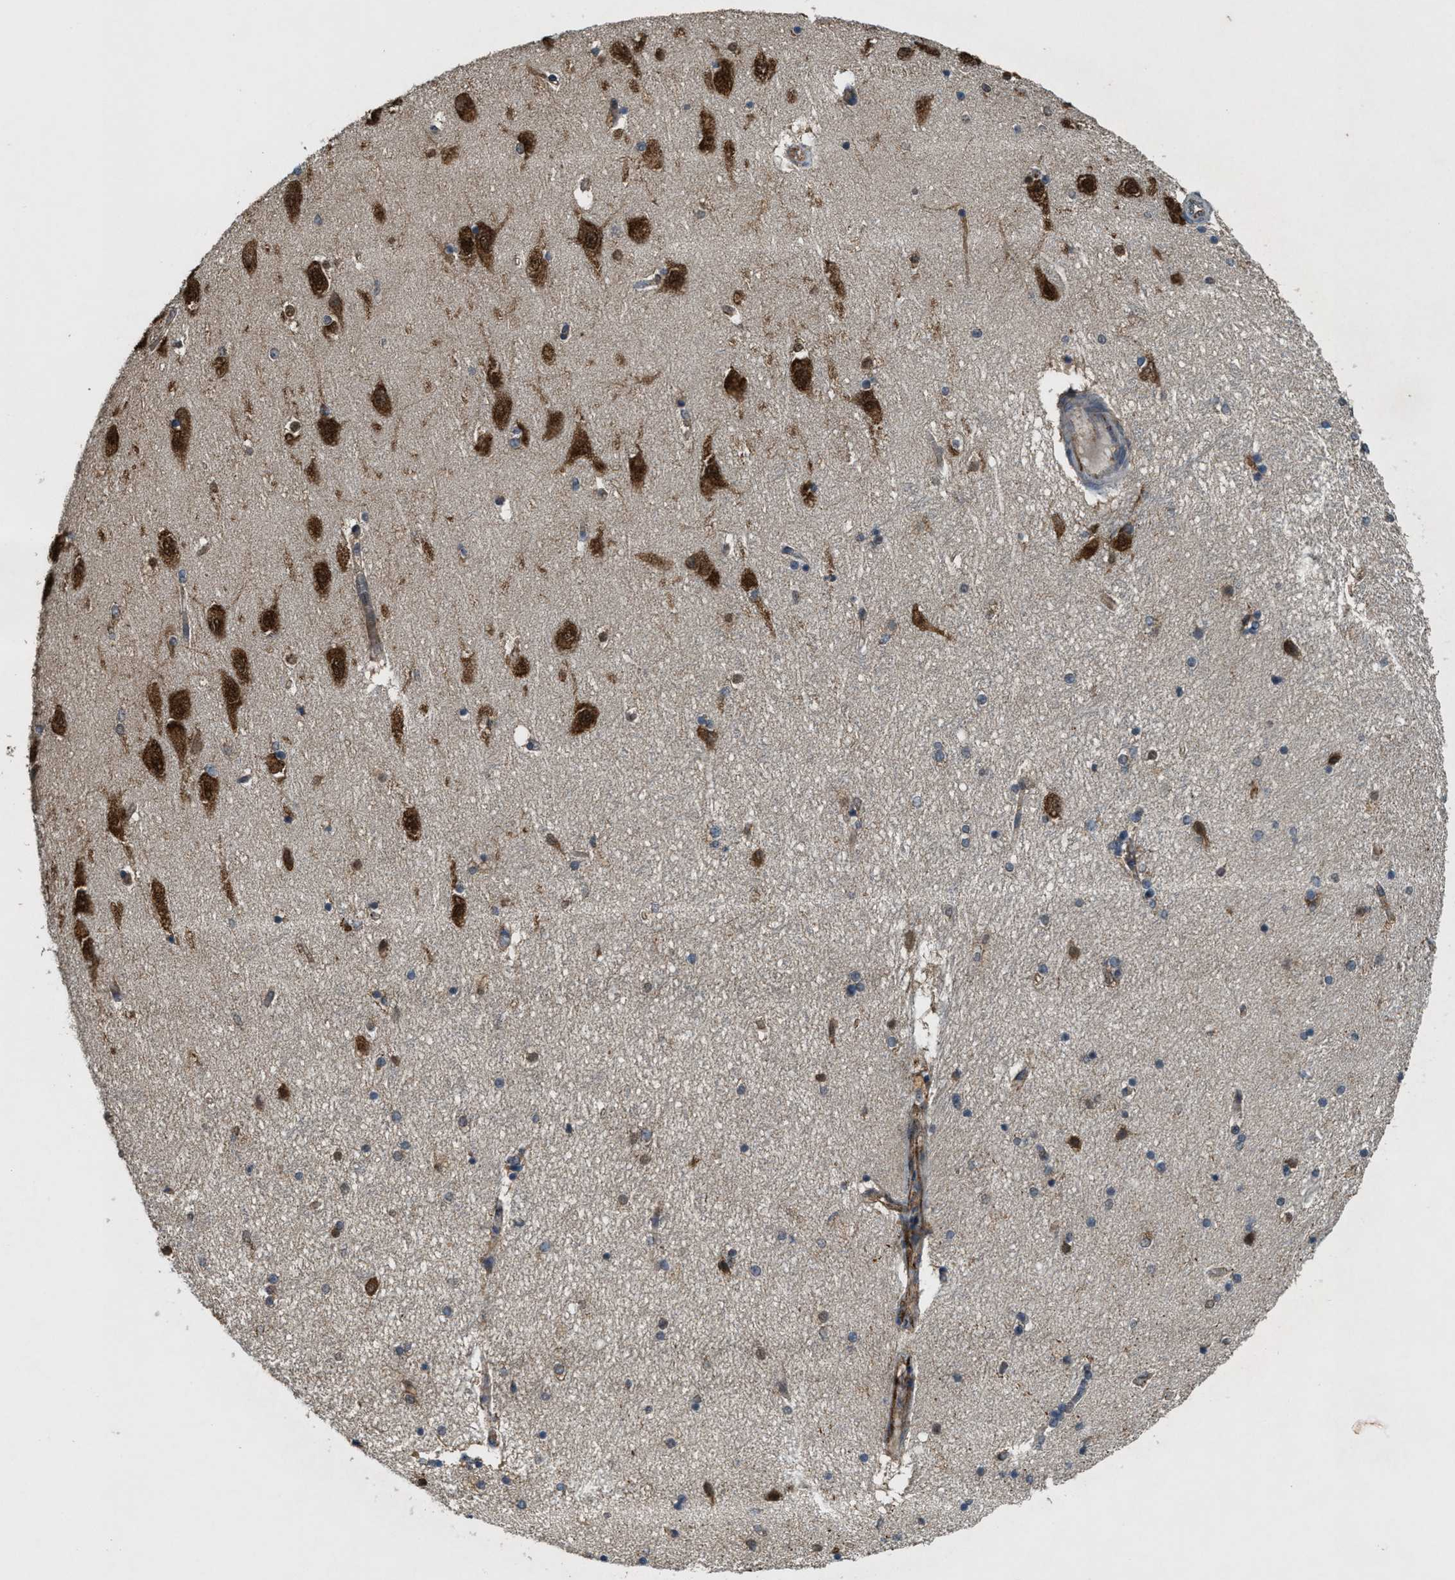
{"staining": {"intensity": "moderate", "quantity": "25%-75%", "location": "cytoplasmic/membranous"}, "tissue": "hippocampus", "cell_type": "Glial cells", "image_type": "normal", "snomed": [{"axis": "morphology", "description": "Normal tissue, NOS"}, {"axis": "topography", "description": "Hippocampus"}], "caption": "Immunohistochemistry of normal human hippocampus shows medium levels of moderate cytoplasmic/membranous expression in approximately 25%-75% of glial cells. (IHC, brightfield microscopy, high magnification).", "gene": "ARHGEF5", "patient": {"sex": "female", "age": 54}}